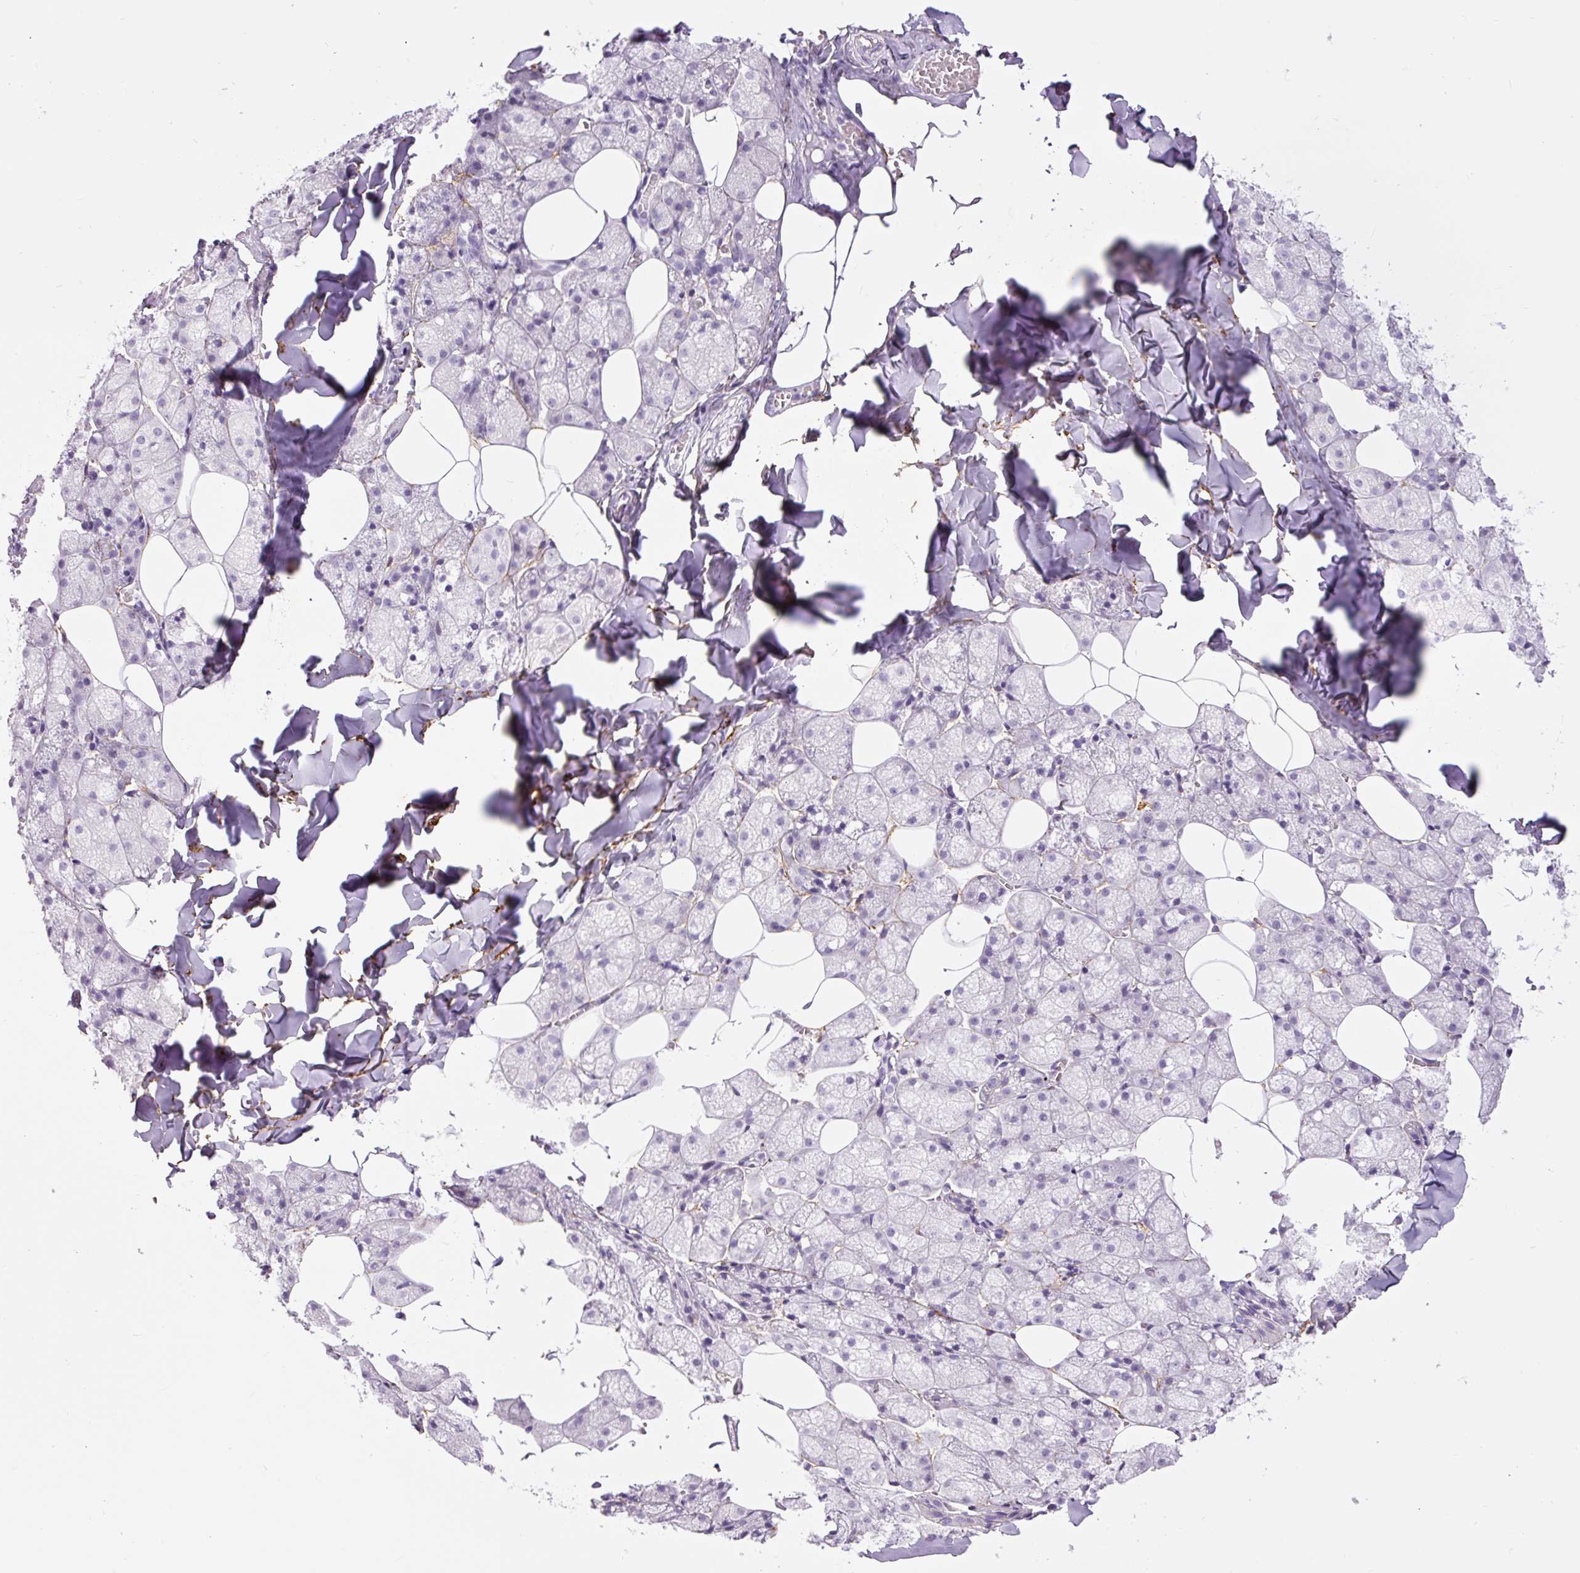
{"staining": {"intensity": "negative", "quantity": "none", "location": "none"}, "tissue": "salivary gland", "cell_type": "Glandular cells", "image_type": "normal", "snomed": [{"axis": "morphology", "description": "Normal tissue, NOS"}, {"axis": "topography", "description": "Salivary gland"}, {"axis": "topography", "description": "Peripheral nerve tissue"}], "caption": "Immunohistochemistry (IHC) of normal human salivary gland shows no positivity in glandular cells. (Brightfield microscopy of DAB IHC at high magnification).", "gene": "FBN1", "patient": {"sex": "male", "age": 38}}